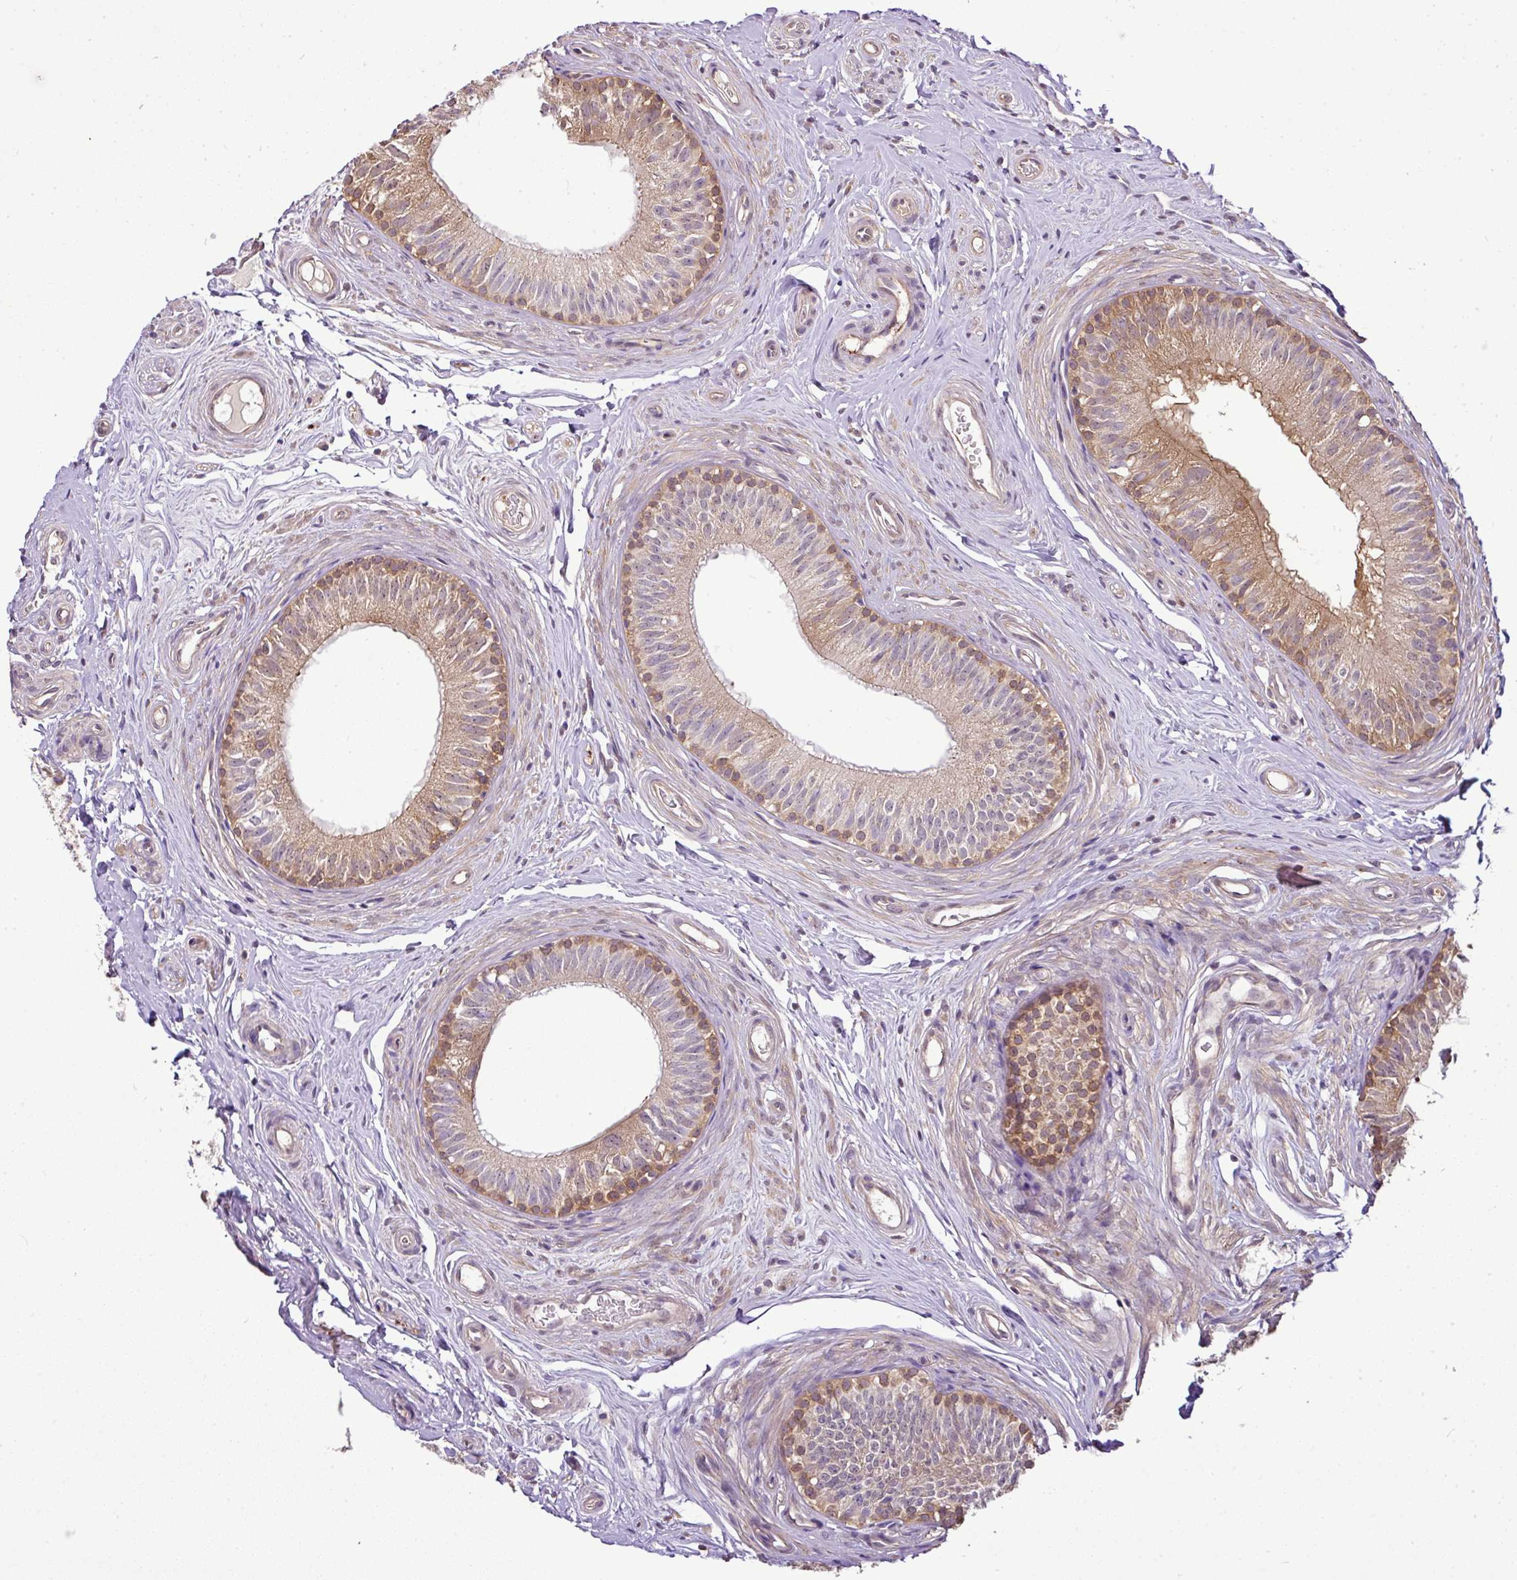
{"staining": {"intensity": "moderate", "quantity": "25%-75%", "location": "cytoplasmic/membranous"}, "tissue": "epididymis", "cell_type": "Glandular cells", "image_type": "normal", "snomed": [{"axis": "morphology", "description": "Normal tissue, NOS"}, {"axis": "morphology", "description": "Seminoma, NOS"}, {"axis": "topography", "description": "Testis"}, {"axis": "topography", "description": "Epididymis"}], "caption": "DAB immunohistochemical staining of benign epididymis displays moderate cytoplasmic/membranous protein staining in about 25%-75% of glandular cells. Ihc stains the protein of interest in brown and the nuclei are stained blue.", "gene": "TMEM107", "patient": {"sex": "male", "age": 45}}